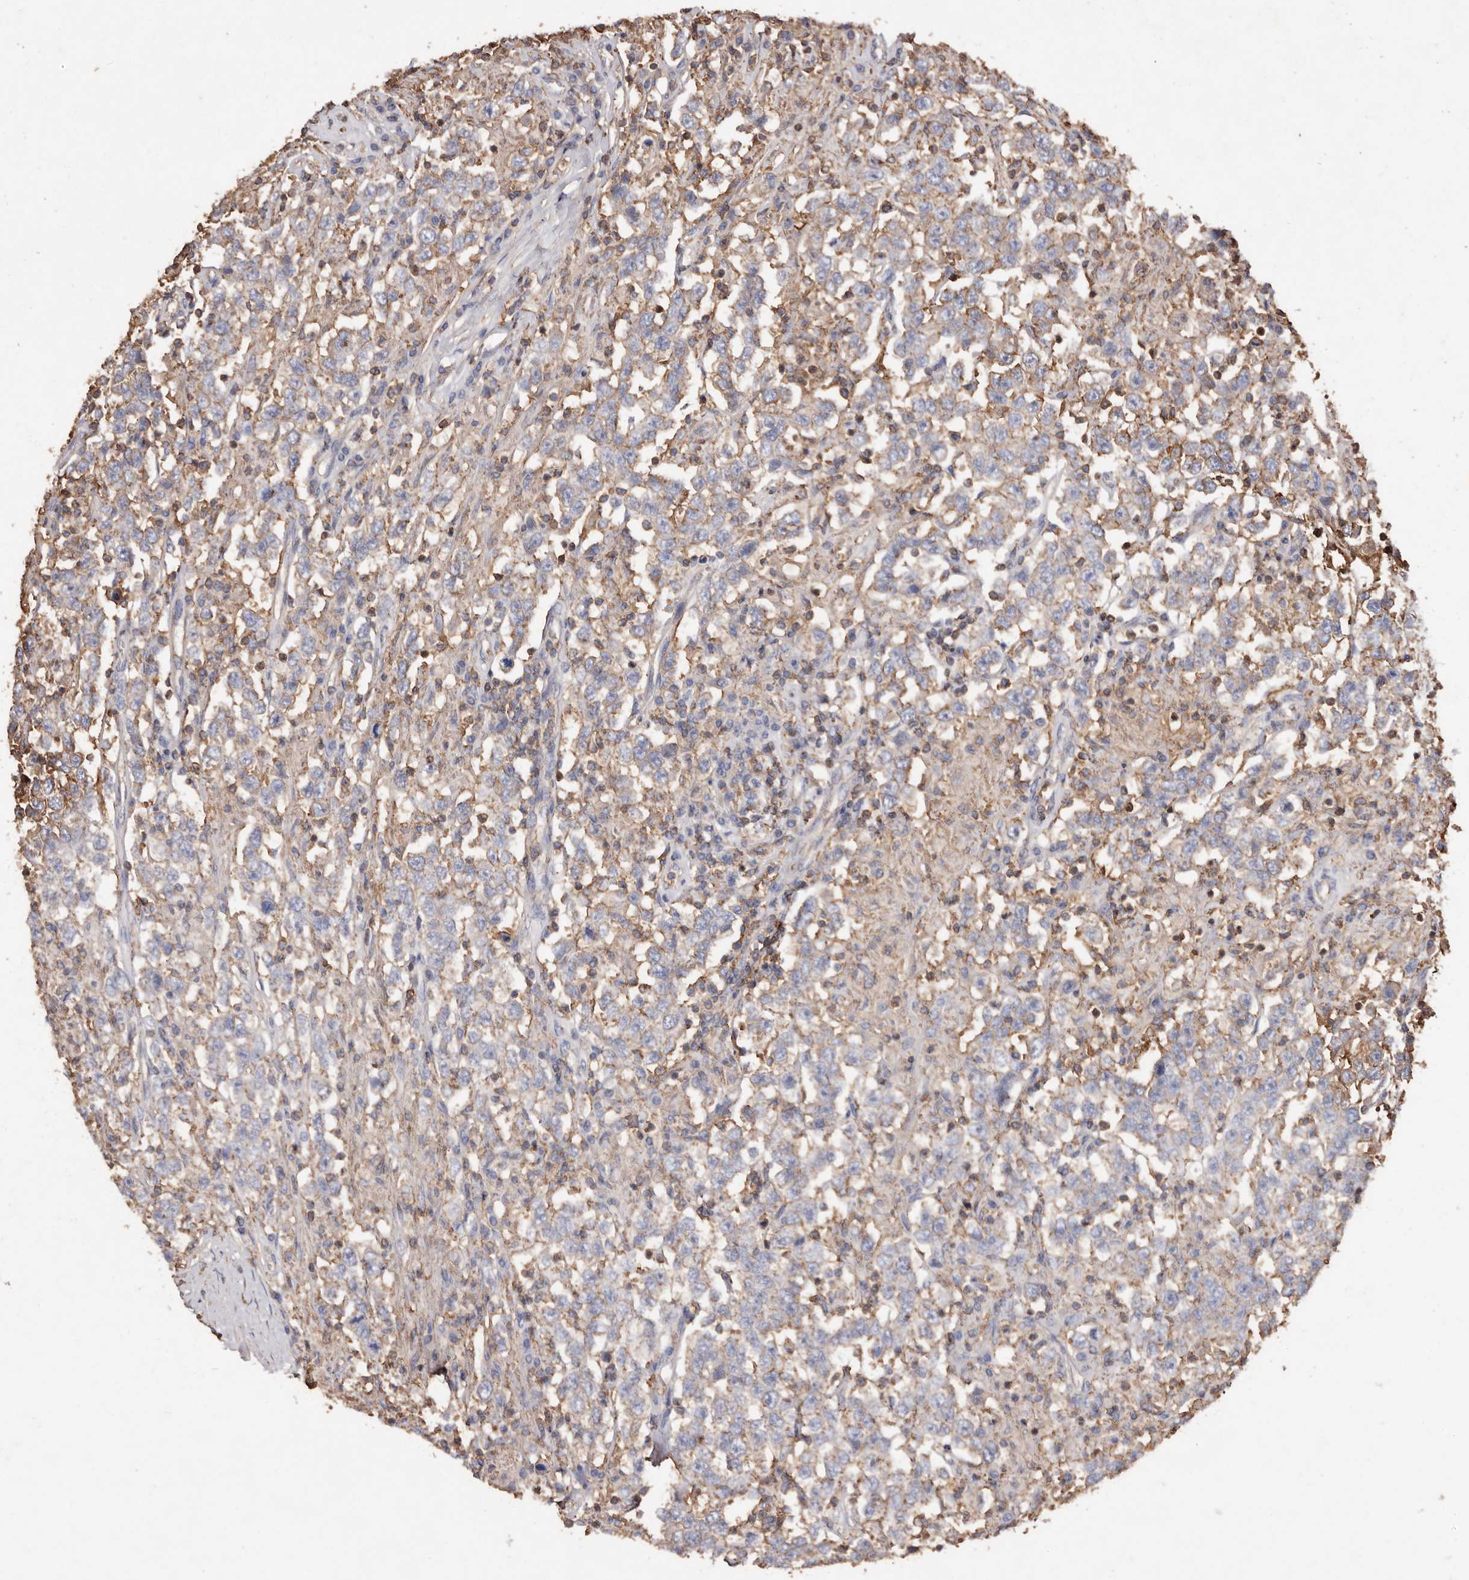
{"staining": {"intensity": "weak", "quantity": "25%-75%", "location": "cytoplasmic/membranous"}, "tissue": "testis cancer", "cell_type": "Tumor cells", "image_type": "cancer", "snomed": [{"axis": "morphology", "description": "Seminoma, NOS"}, {"axis": "topography", "description": "Testis"}], "caption": "High-power microscopy captured an immunohistochemistry histopathology image of testis cancer, revealing weak cytoplasmic/membranous expression in approximately 25%-75% of tumor cells.", "gene": "COQ8B", "patient": {"sex": "male", "age": 41}}